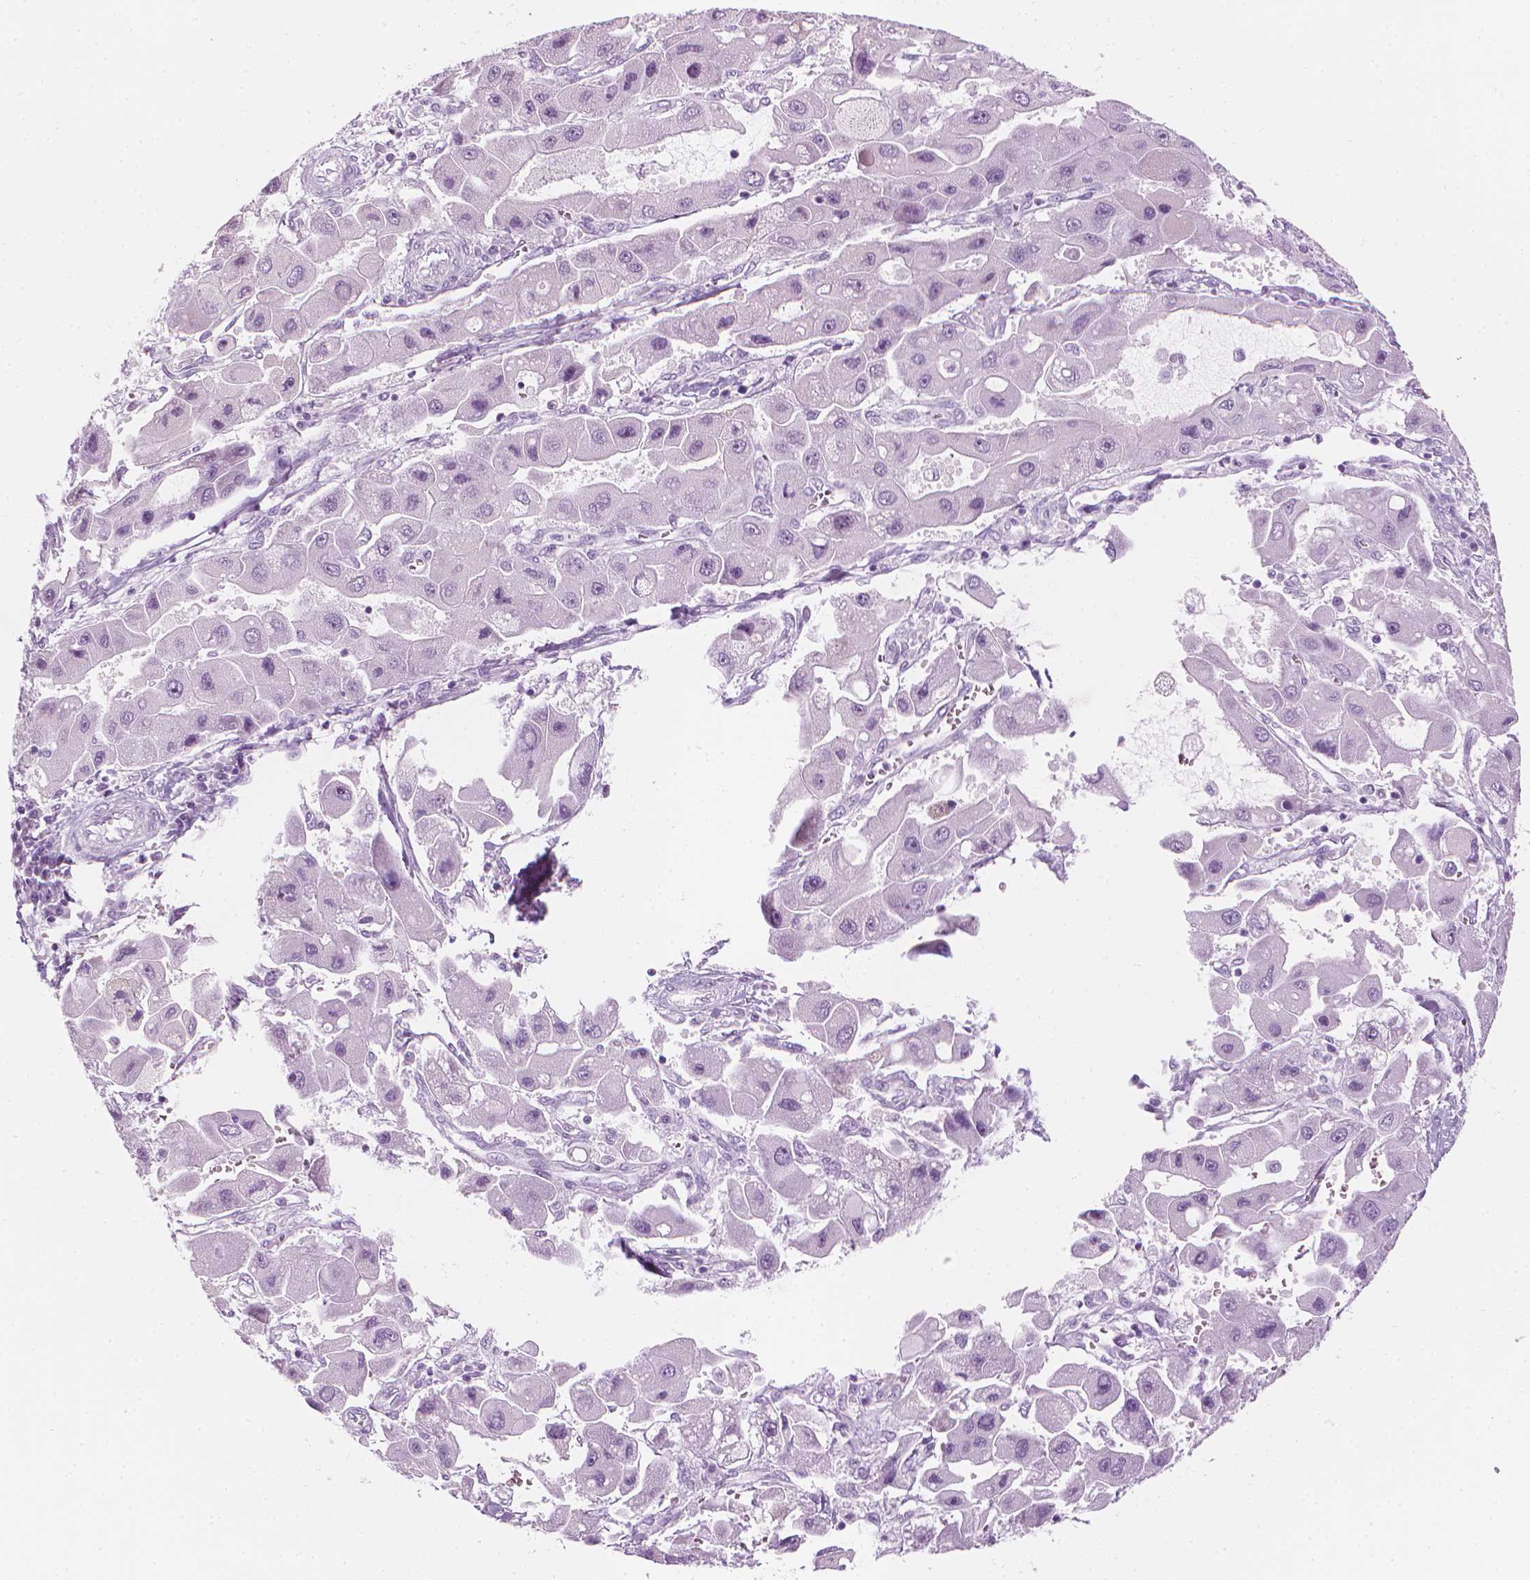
{"staining": {"intensity": "negative", "quantity": "none", "location": "none"}, "tissue": "liver cancer", "cell_type": "Tumor cells", "image_type": "cancer", "snomed": [{"axis": "morphology", "description": "Carcinoma, Hepatocellular, NOS"}, {"axis": "topography", "description": "Liver"}], "caption": "IHC micrograph of hepatocellular carcinoma (liver) stained for a protein (brown), which displays no positivity in tumor cells. (DAB (3,3'-diaminobenzidine) immunohistochemistry visualized using brightfield microscopy, high magnification).", "gene": "SCG3", "patient": {"sex": "male", "age": 24}}